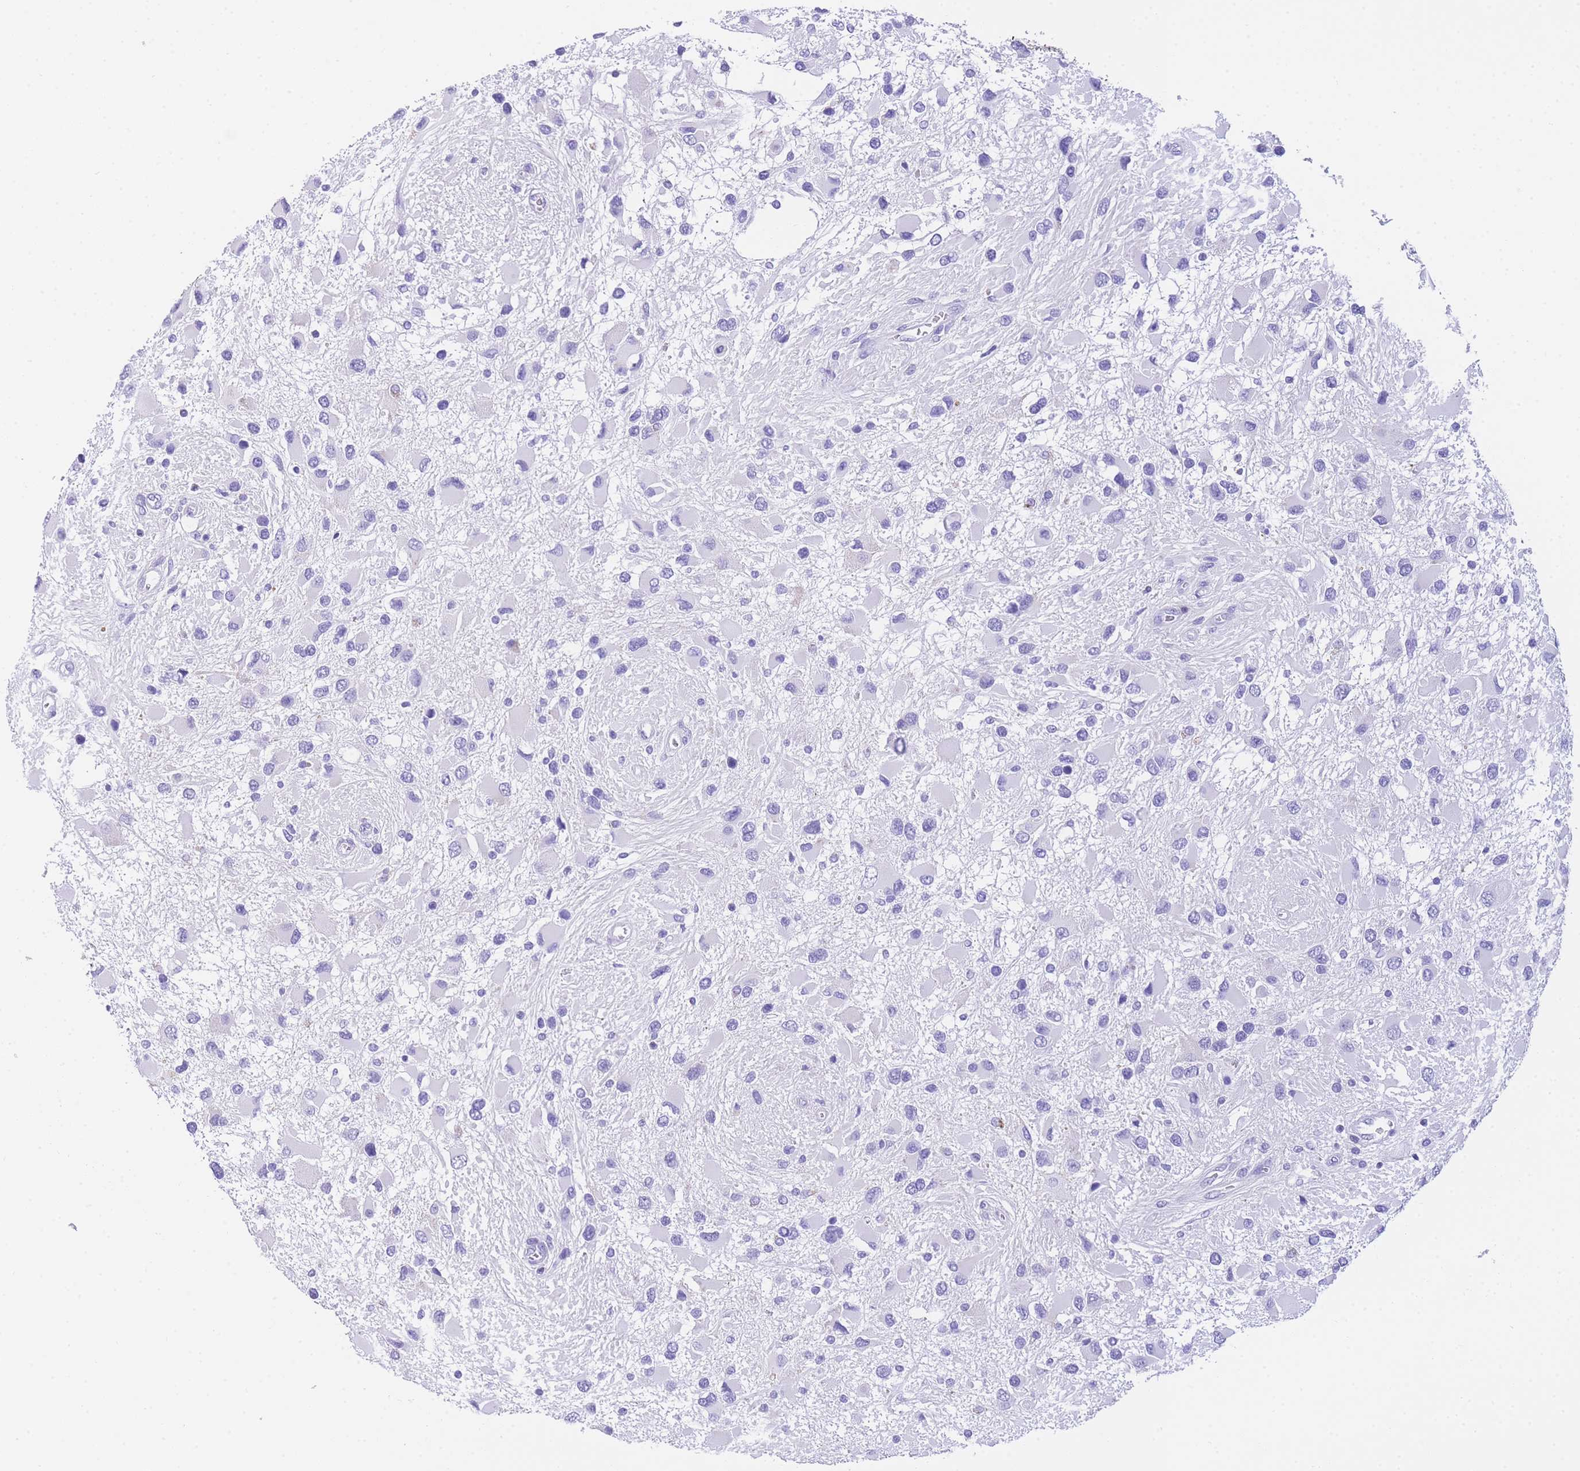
{"staining": {"intensity": "negative", "quantity": "none", "location": "none"}, "tissue": "glioma", "cell_type": "Tumor cells", "image_type": "cancer", "snomed": [{"axis": "morphology", "description": "Glioma, malignant, High grade"}, {"axis": "topography", "description": "Brain"}], "caption": "High-grade glioma (malignant) stained for a protein using immunohistochemistry demonstrates no expression tumor cells.", "gene": "NKD2", "patient": {"sex": "male", "age": 53}}